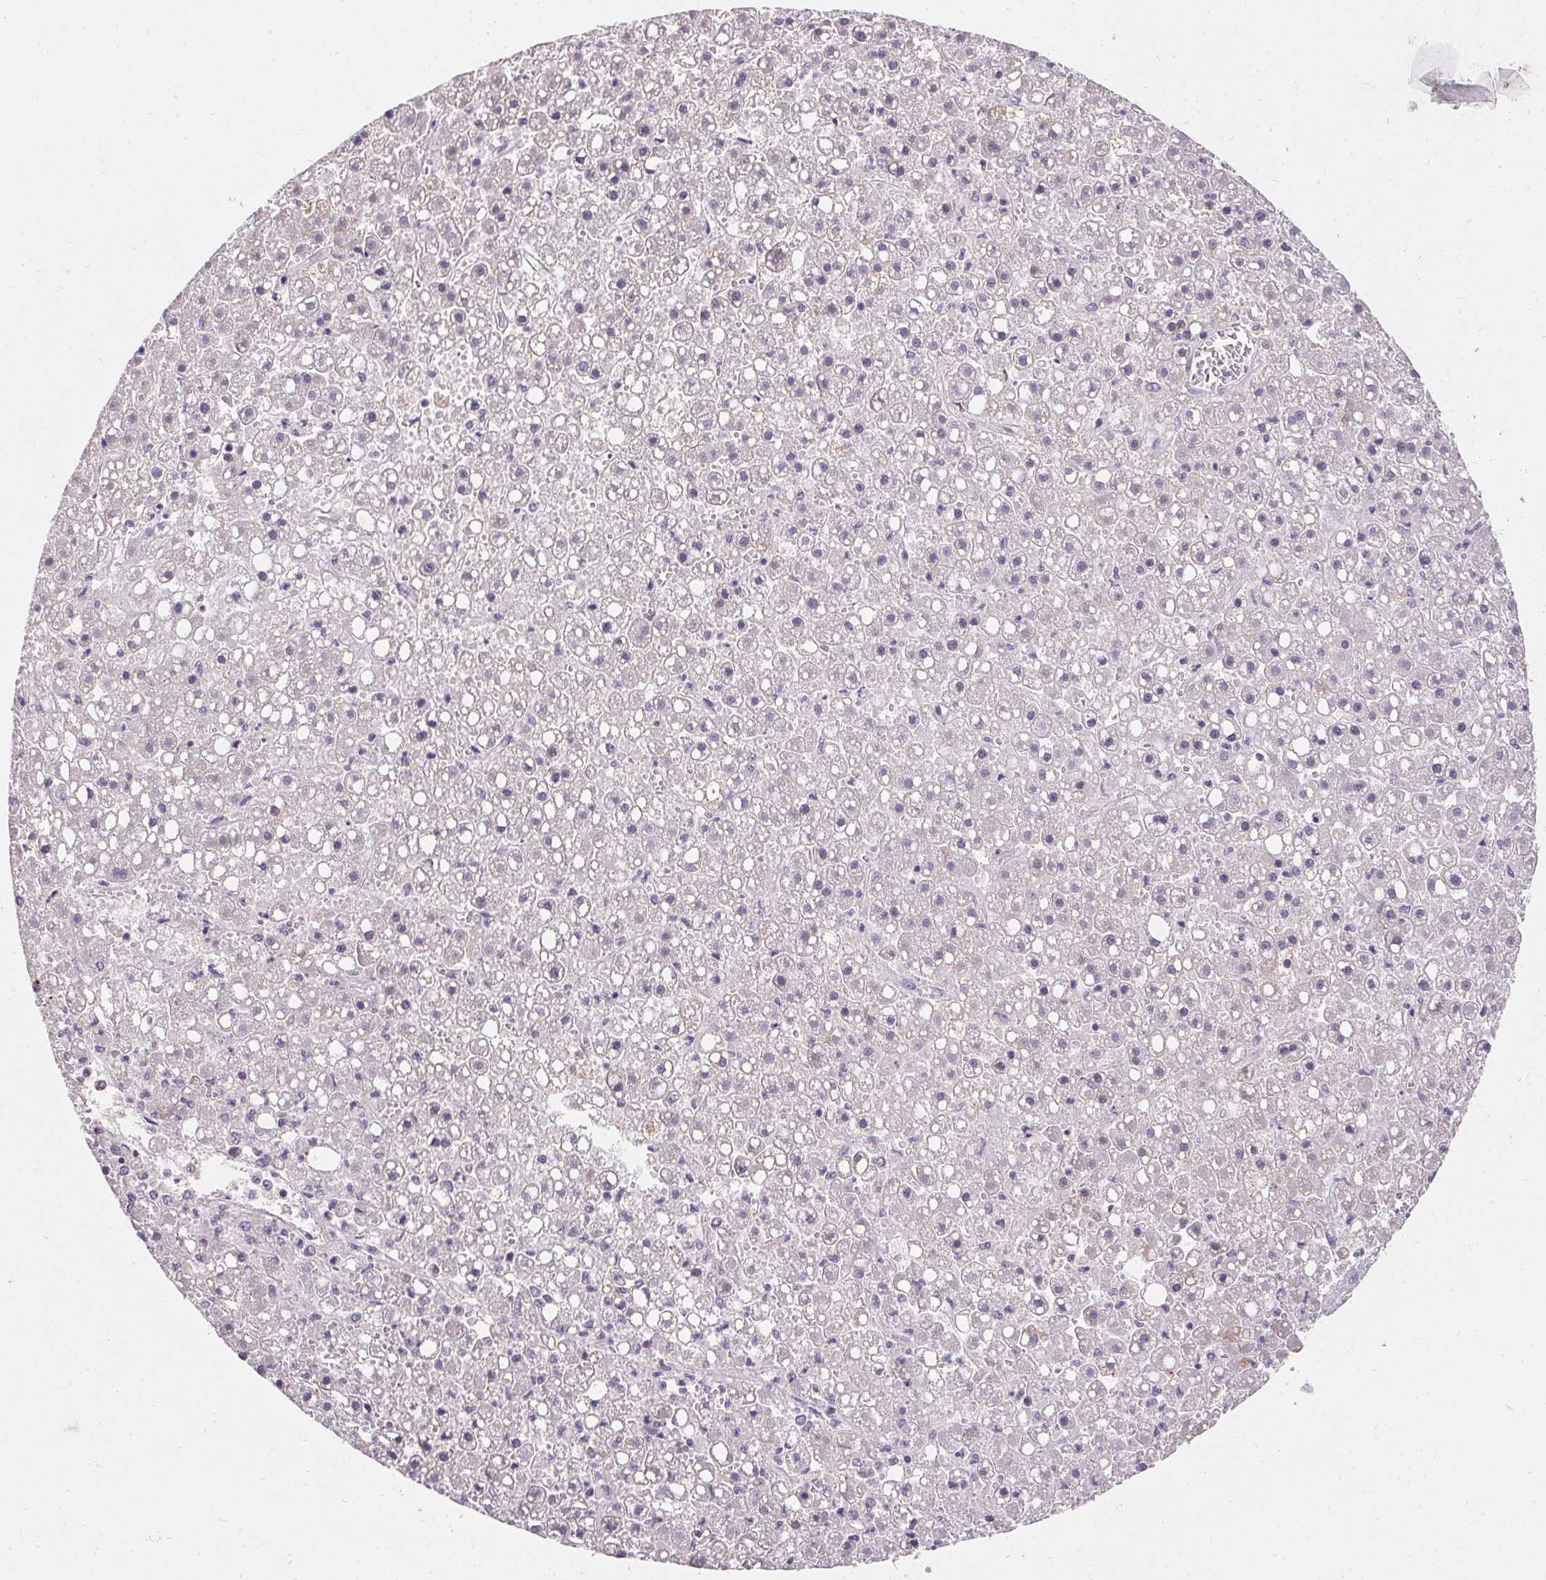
{"staining": {"intensity": "negative", "quantity": "none", "location": "none"}, "tissue": "liver cancer", "cell_type": "Tumor cells", "image_type": "cancer", "snomed": [{"axis": "morphology", "description": "Carcinoma, Hepatocellular, NOS"}, {"axis": "topography", "description": "Liver"}], "caption": "The immunohistochemistry (IHC) histopathology image has no significant positivity in tumor cells of liver cancer (hepatocellular carcinoma) tissue.", "gene": "TRIP13", "patient": {"sex": "male", "age": 67}}